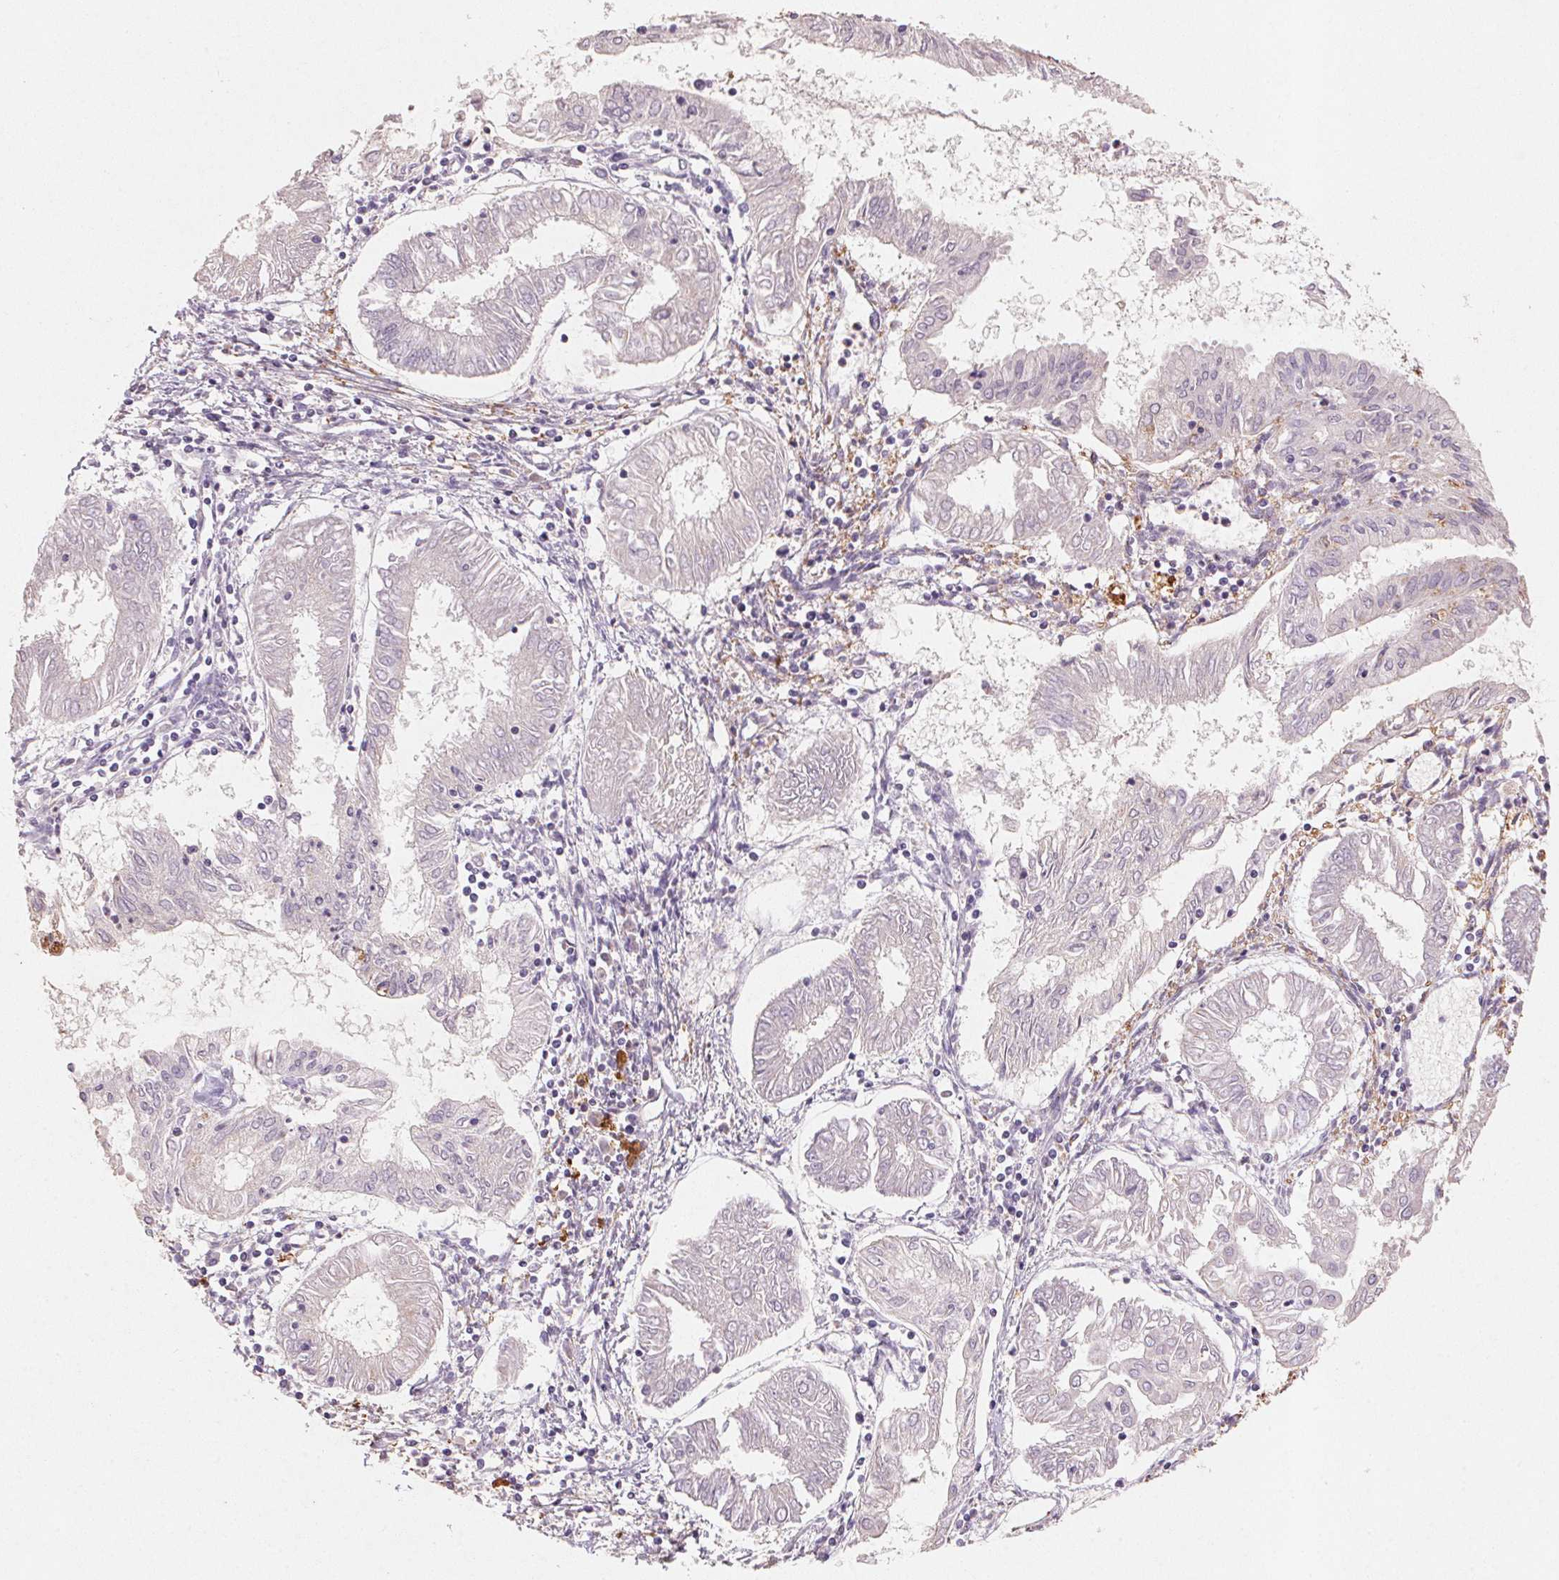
{"staining": {"intensity": "negative", "quantity": "none", "location": "none"}, "tissue": "endometrial cancer", "cell_type": "Tumor cells", "image_type": "cancer", "snomed": [{"axis": "morphology", "description": "Adenocarcinoma, NOS"}, {"axis": "topography", "description": "Endometrium"}], "caption": "An immunohistochemistry histopathology image of adenocarcinoma (endometrial) is shown. There is no staining in tumor cells of adenocarcinoma (endometrial).", "gene": "CXCL5", "patient": {"sex": "female", "age": 68}}